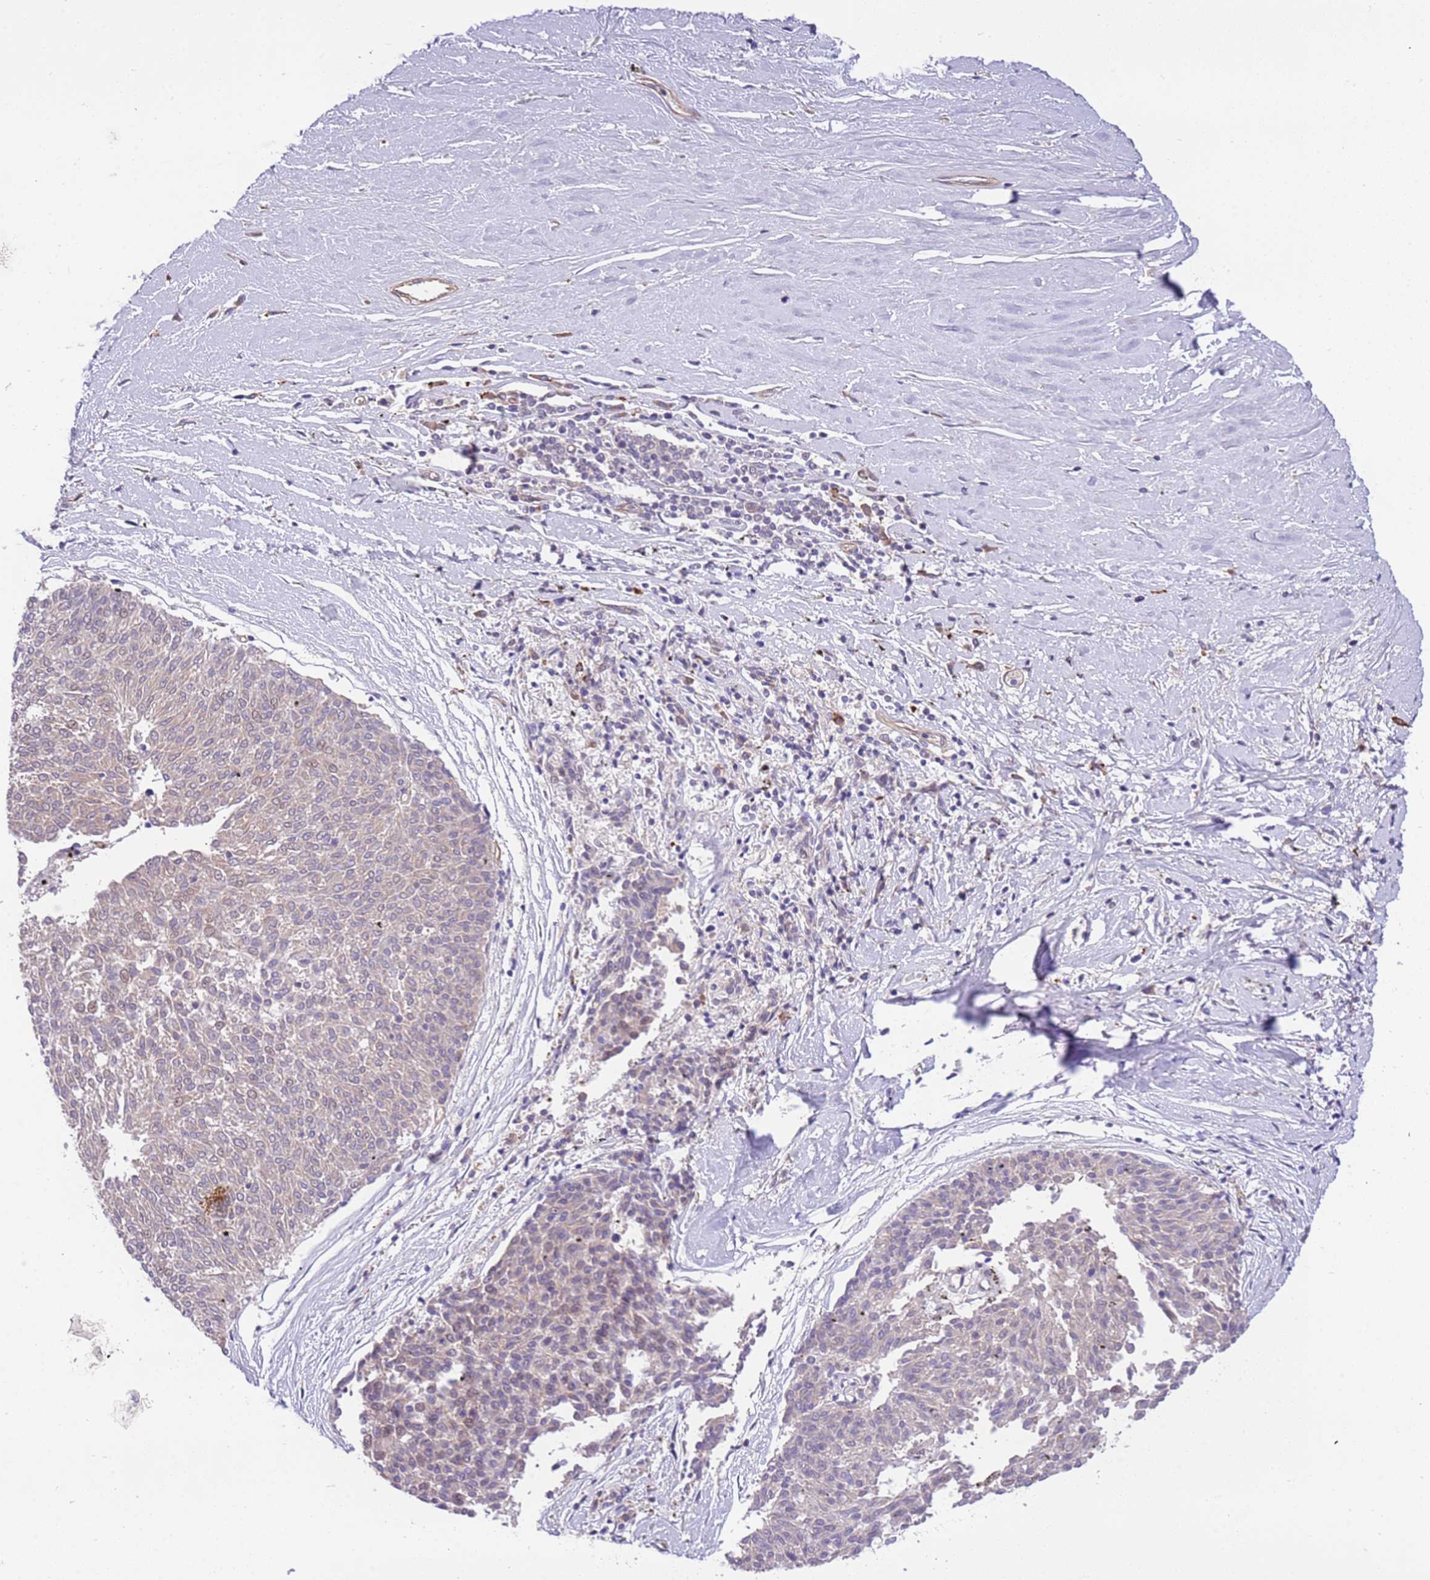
{"staining": {"intensity": "weak", "quantity": "<25%", "location": "cytoplasmic/membranous"}, "tissue": "melanoma", "cell_type": "Tumor cells", "image_type": "cancer", "snomed": [{"axis": "morphology", "description": "Malignant melanoma, NOS"}, {"axis": "topography", "description": "Skin"}], "caption": "Immunohistochemical staining of human melanoma displays no significant expression in tumor cells. (DAB (3,3'-diaminobenzidine) IHC with hematoxylin counter stain).", "gene": "MAGEF1", "patient": {"sex": "female", "age": 72}}